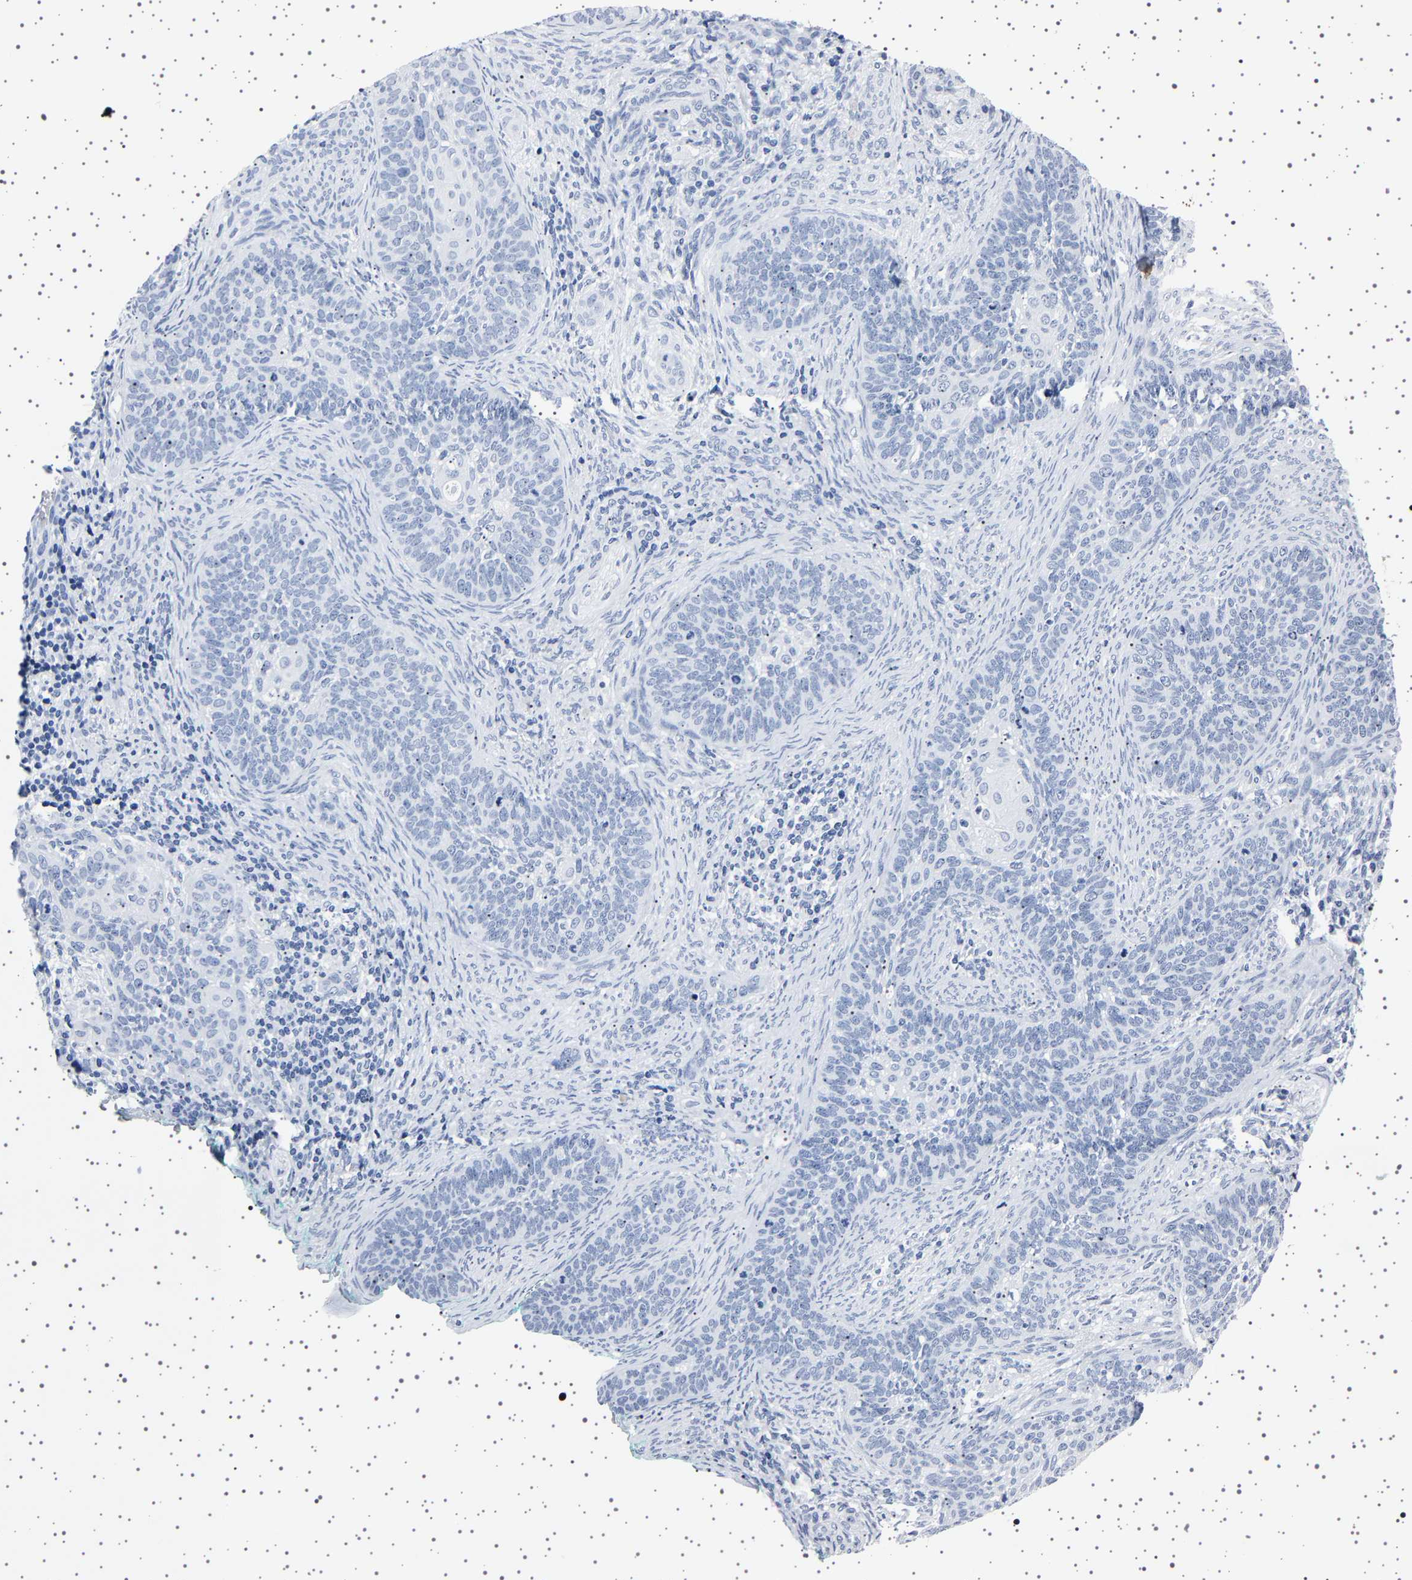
{"staining": {"intensity": "negative", "quantity": "none", "location": "none"}, "tissue": "cervical cancer", "cell_type": "Tumor cells", "image_type": "cancer", "snomed": [{"axis": "morphology", "description": "Squamous cell carcinoma, NOS"}, {"axis": "topography", "description": "Cervix"}], "caption": "Immunohistochemical staining of human squamous cell carcinoma (cervical) demonstrates no significant staining in tumor cells.", "gene": "TFF3", "patient": {"sex": "female", "age": 33}}